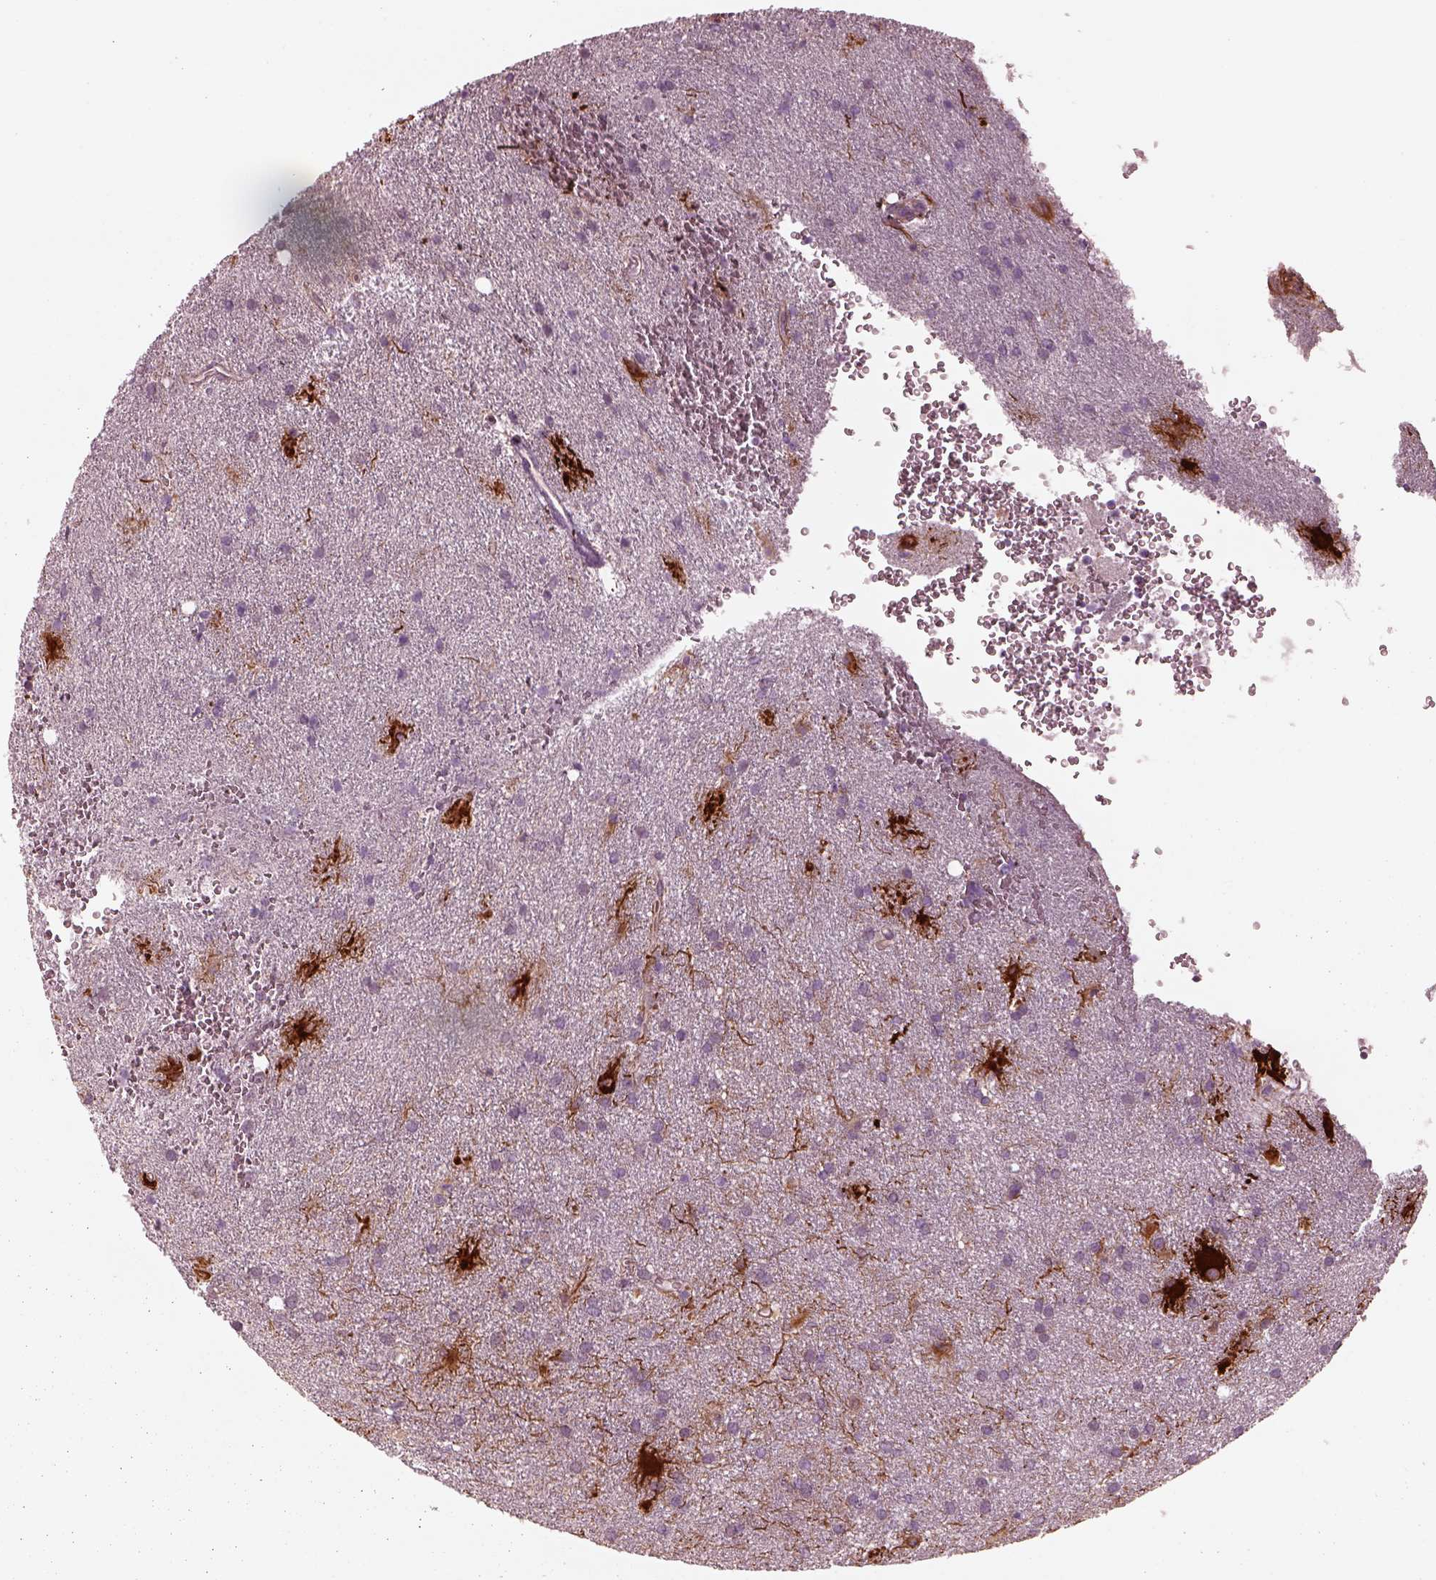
{"staining": {"intensity": "negative", "quantity": "none", "location": "none"}, "tissue": "glioma", "cell_type": "Tumor cells", "image_type": "cancer", "snomed": [{"axis": "morphology", "description": "Glioma, malignant, Low grade"}, {"axis": "topography", "description": "Brain"}], "caption": "DAB immunohistochemical staining of malignant glioma (low-grade) exhibits no significant expression in tumor cells.", "gene": "KIF6", "patient": {"sex": "male", "age": 58}}